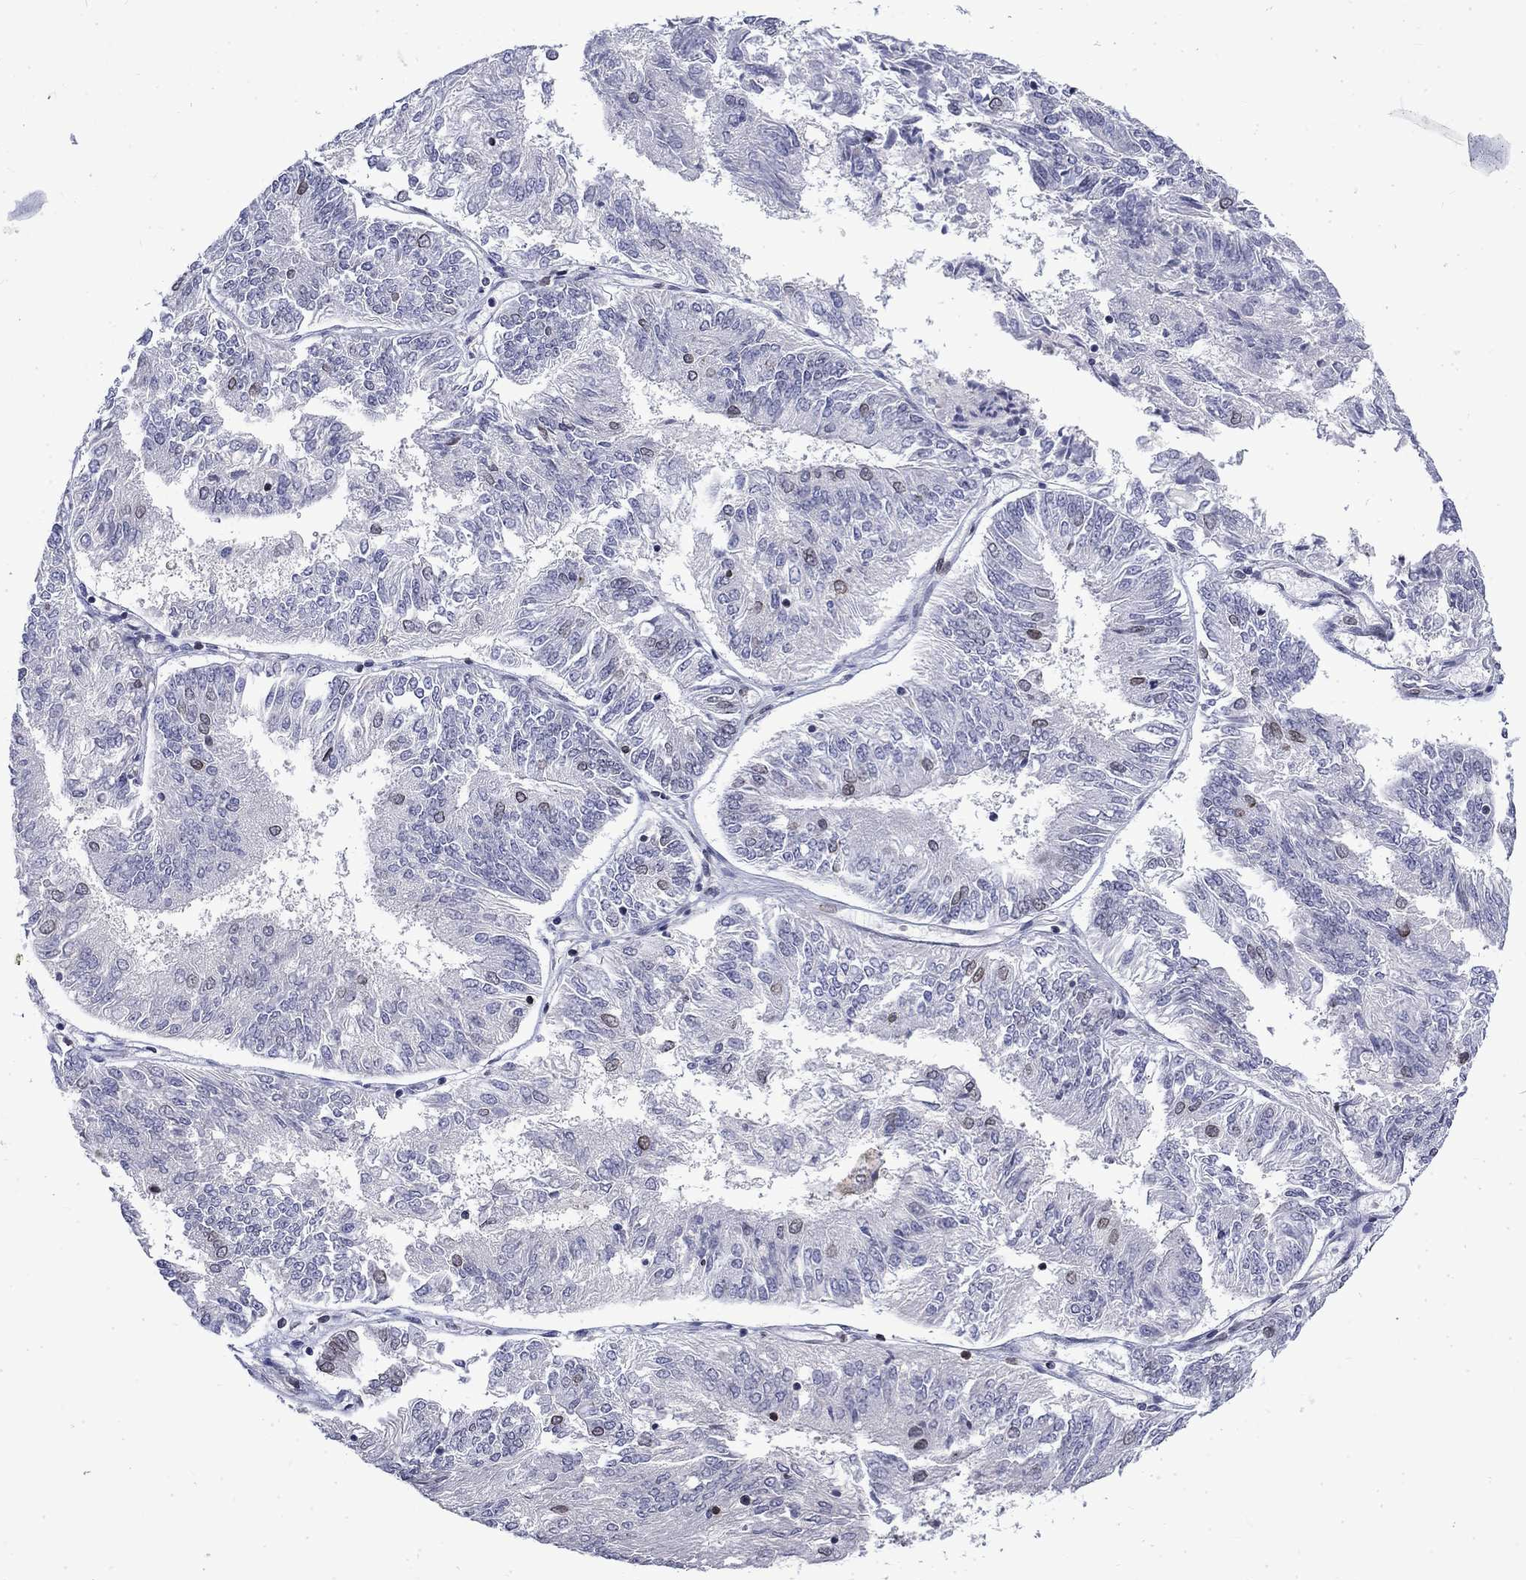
{"staining": {"intensity": "negative", "quantity": "none", "location": "none"}, "tissue": "endometrial cancer", "cell_type": "Tumor cells", "image_type": "cancer", "snomed": [{"axis": "morphology", "description": "Adenocarcinoma, NOS"}, {"axis": "topography", "description": "Endometrium"}], "caption": "Endometrial cancer stained for a protein using IHC exhibits no expression tumor cells.", "gene": "SLA", "patient": {"sex": "female", "age": 58}}